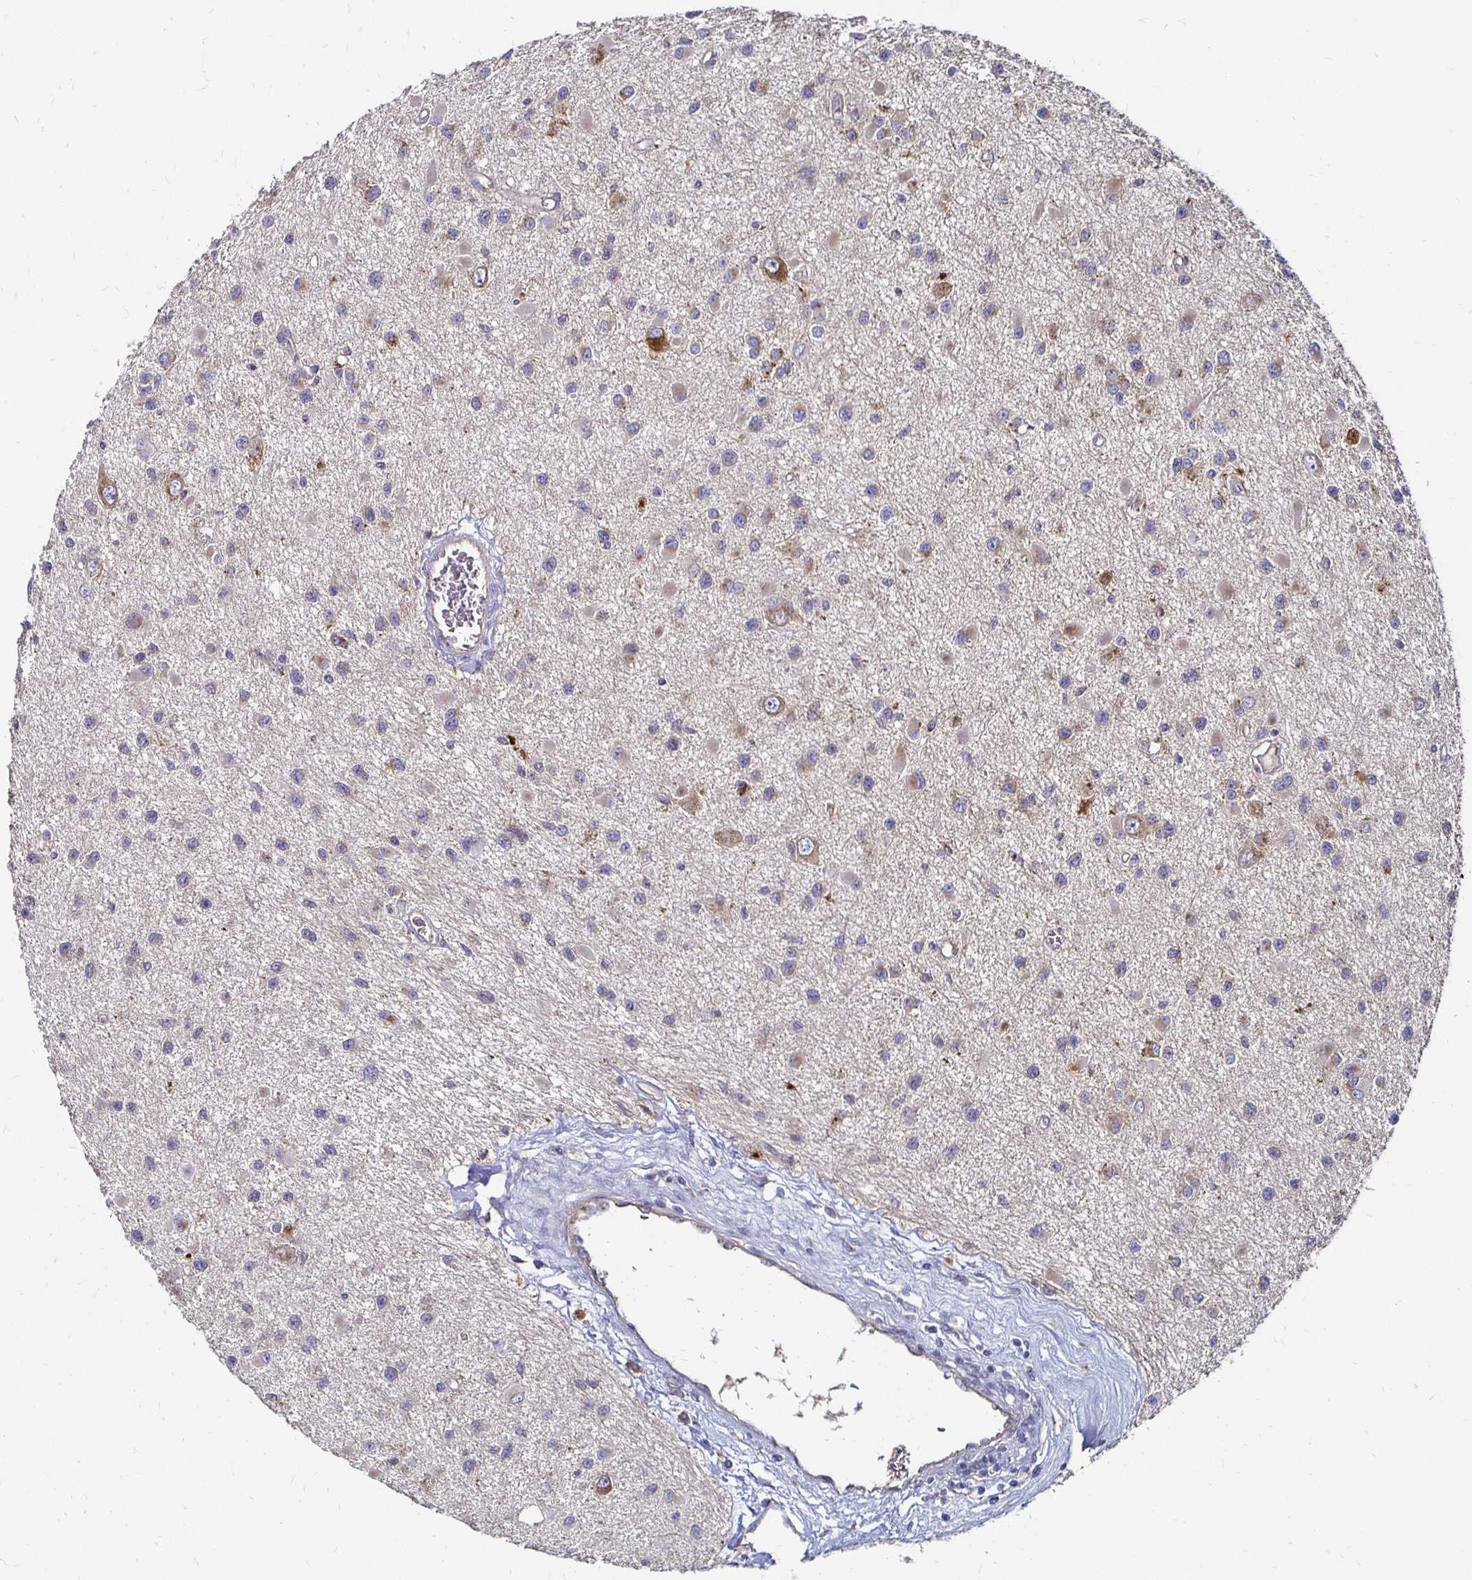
{"staining": {"intensity": "negative", "quantity": "none", "location": "none"}, "tissue": "glioma", "cell_type": "Tumor cells", "image_type": "cancer", "snomed": [{"axis": "morphology", "description": "Glioma, malignant, High grade"}, {"axis": "topography", "description": "Brain"}], "caption": "IHC of malignant glioma (high-grade) exhibits no positivity in tumor cells. (IHC, brightfield microscopy, high magnification).", "gene": "NCSTN", "patient": {"sex": "male", "age": 54}}